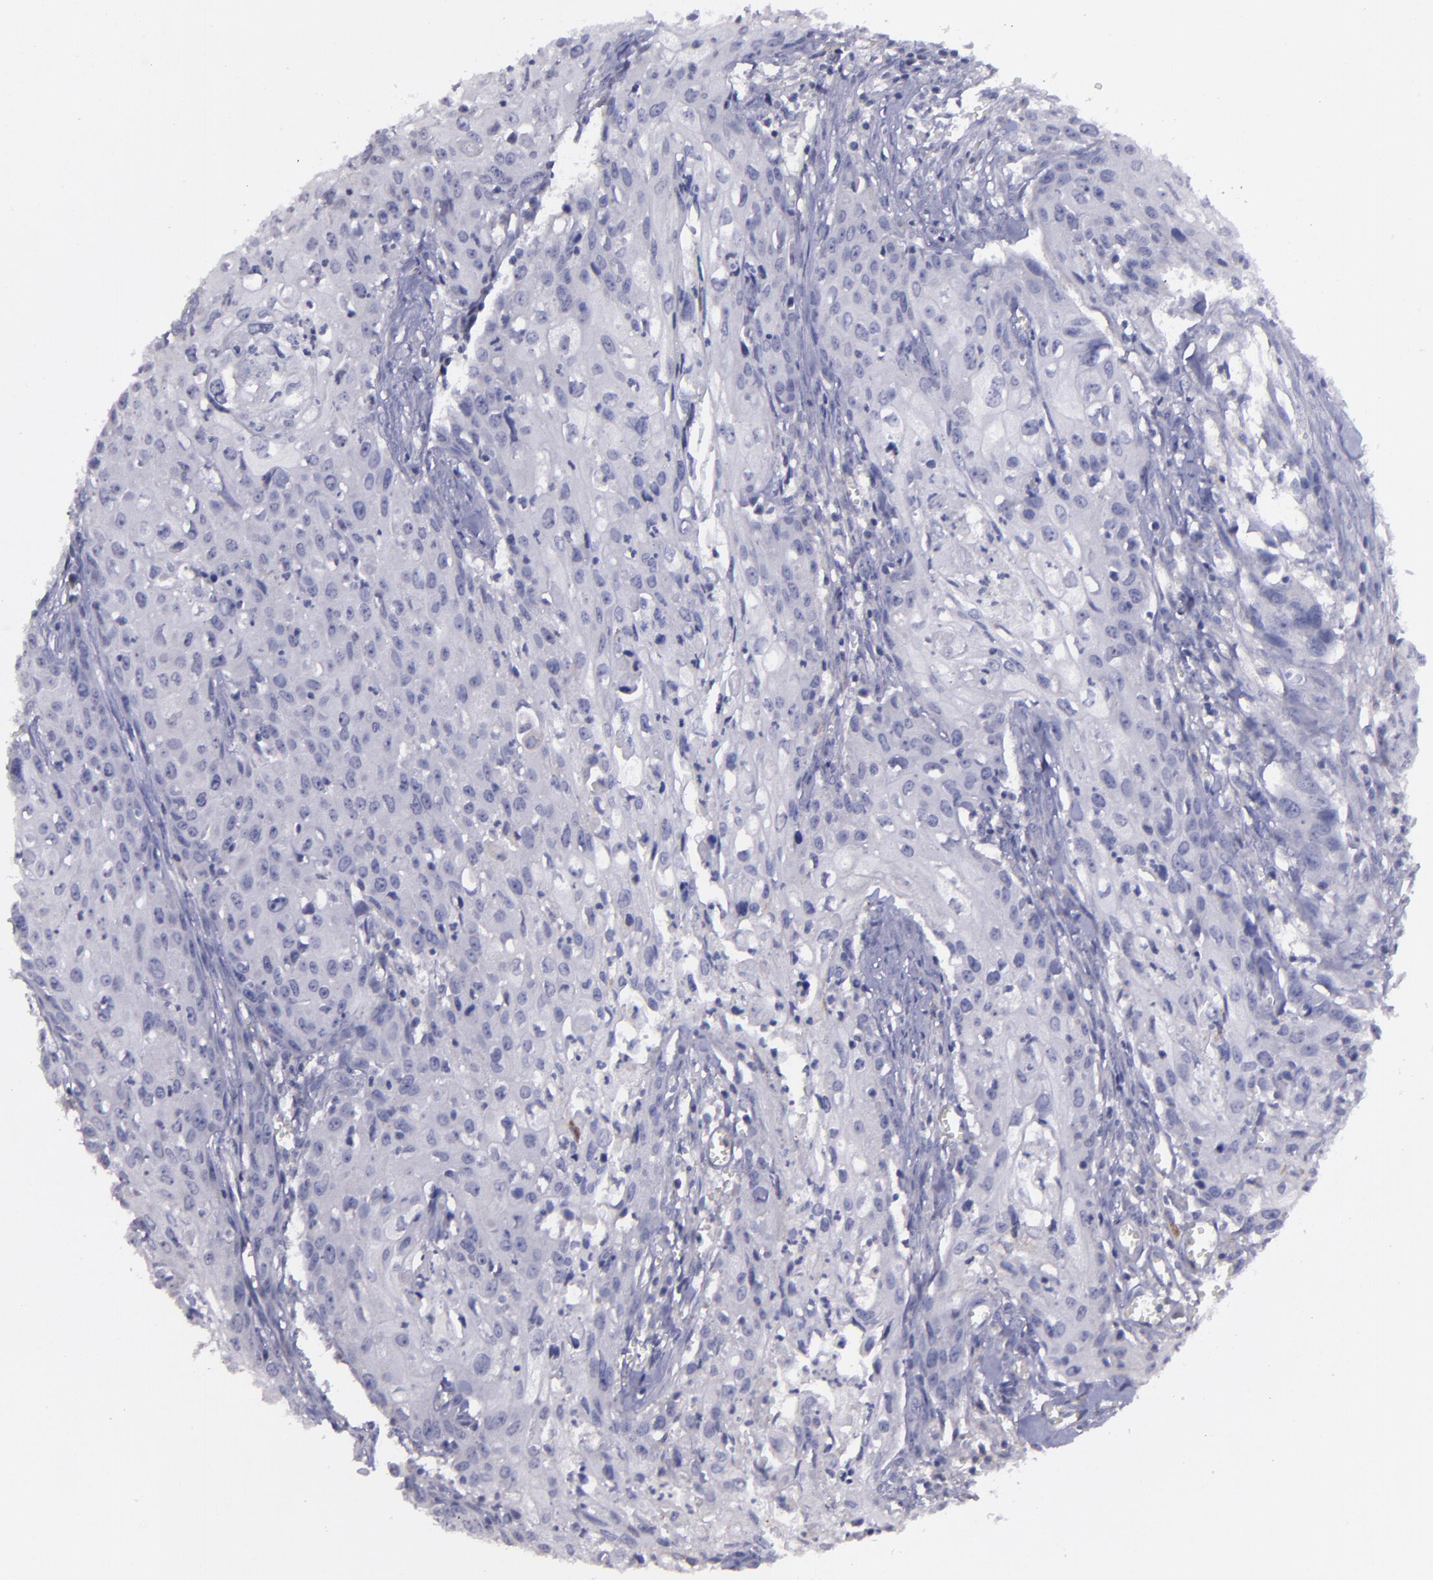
{"staining": {"intensity": "negative", "quantity": "none", "location": "none"}, "tissue": "urothelial cancer", "cell_type": "Tumor cells", "image_type": "cancer", "snomed": [{"axis": "morphology", "description": "Urothelial carcinoma, High grade"}, {"axis": "topography", "description": "Urinary bladder"}], "caption": "Urothelial carcinoma (high-grade) was stained to show a protein in brown. There is no significant staining in tumor cells. (Brightfield microscopy of DAB (3,3'-diaminobenzidine) IHC at high magnification).", "gene": "MASP1", "patient": {"sex": "male", "age": 54}}